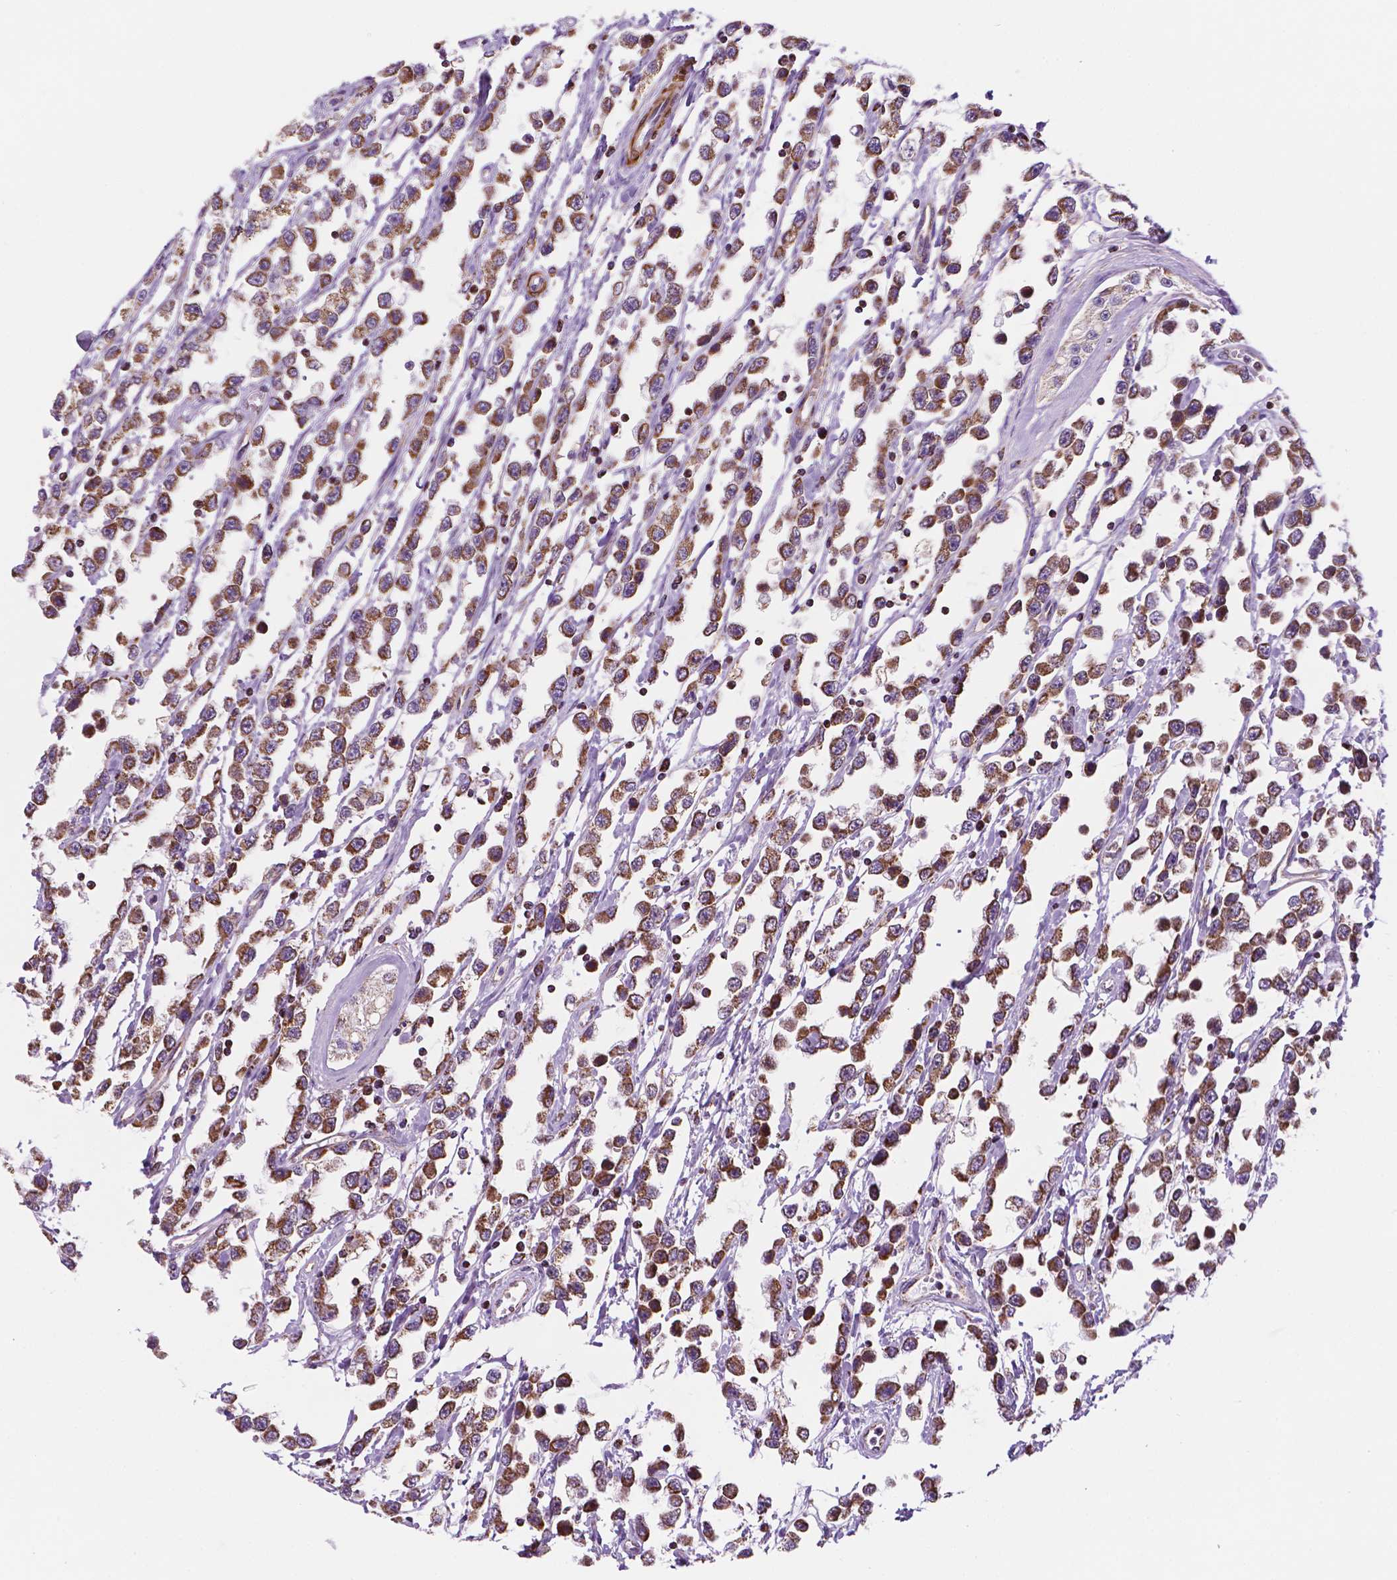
{"staining": {"intensity": "moderate", "quantity": ">75%", "location": "cytoplasmic/membranous"}, "tissue": "testis cancer", "cell_type": "Tumor cells", "image_type": "cancer", "snomed": [{"axis": "morphology", "description": "Seminoma, NOS"}, {"axis": "topography", "description": "Testis"}], "caption": "Testis seminoma was stained to show a protein in brown. There is medium levels of moderate cytoplasmic/membranous staining in about >75% of tumor cells.", "gene": "GEMIN4", "patient": {"sex": "male", "age": 34}}